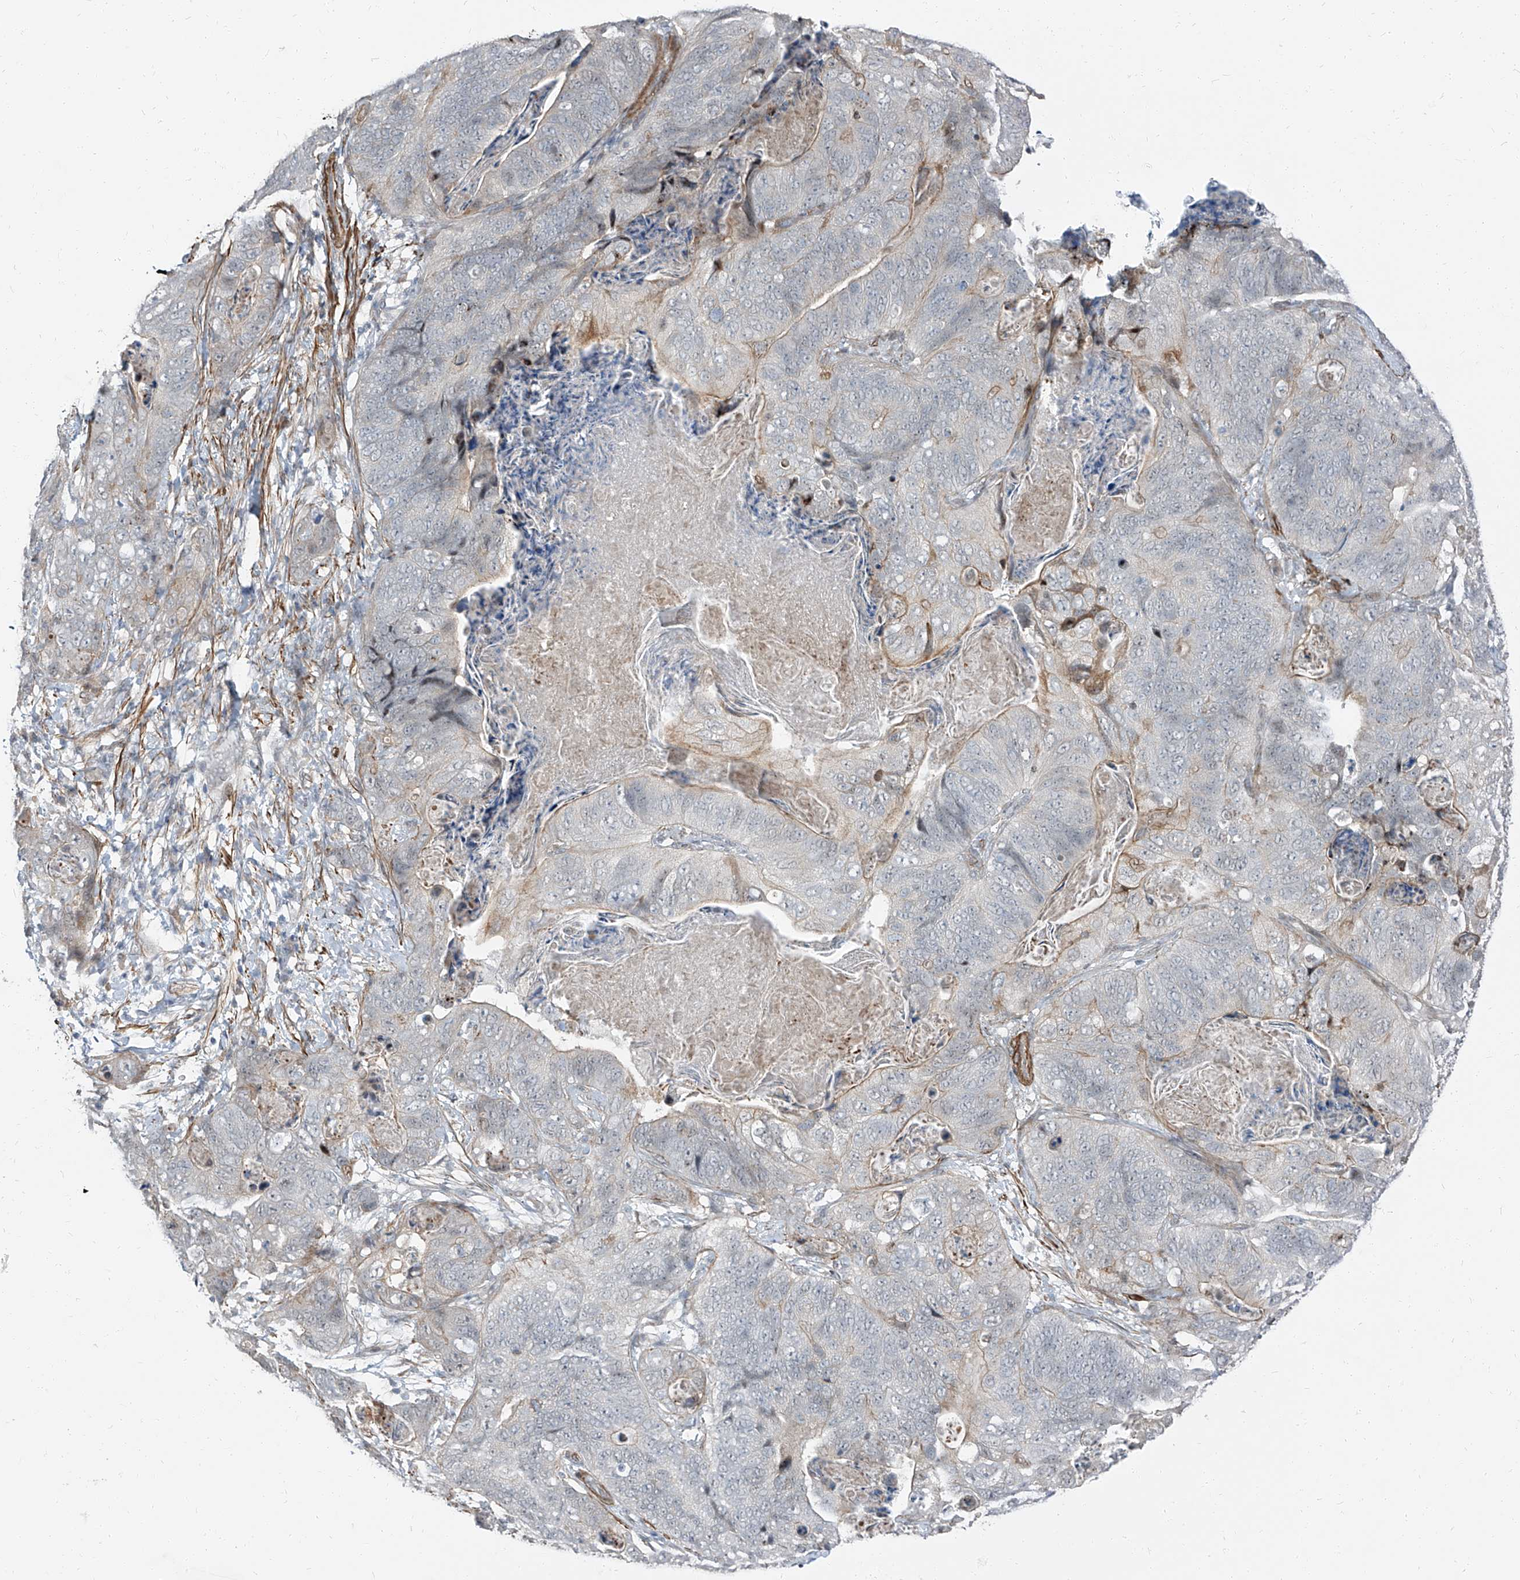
{"staining": {"intensity": "negative", "quantity": "none", "location": "none"}, "tissue": "stomach cancer", "cell_type": "Tumor cells", "image_type": "cancer", "snomed": [{"axis": "morphology", "description": "Normal tissue, NOS"}, {"axis": "morphology", "description": "Adenocarcinoma, NOS"}, {"axis": "topography", "description": "Stomach"}], "caption": "IHC image of human stomach adenocarcinoma stained for a protein (brown), which demonstrates no staining in tumor cells. (DAB (3,3'-diaminobenzidine) IHC with hematoxylin counter stain).", "gene": "TXLNB", "patient": {"sex": "female", "age": 89}}